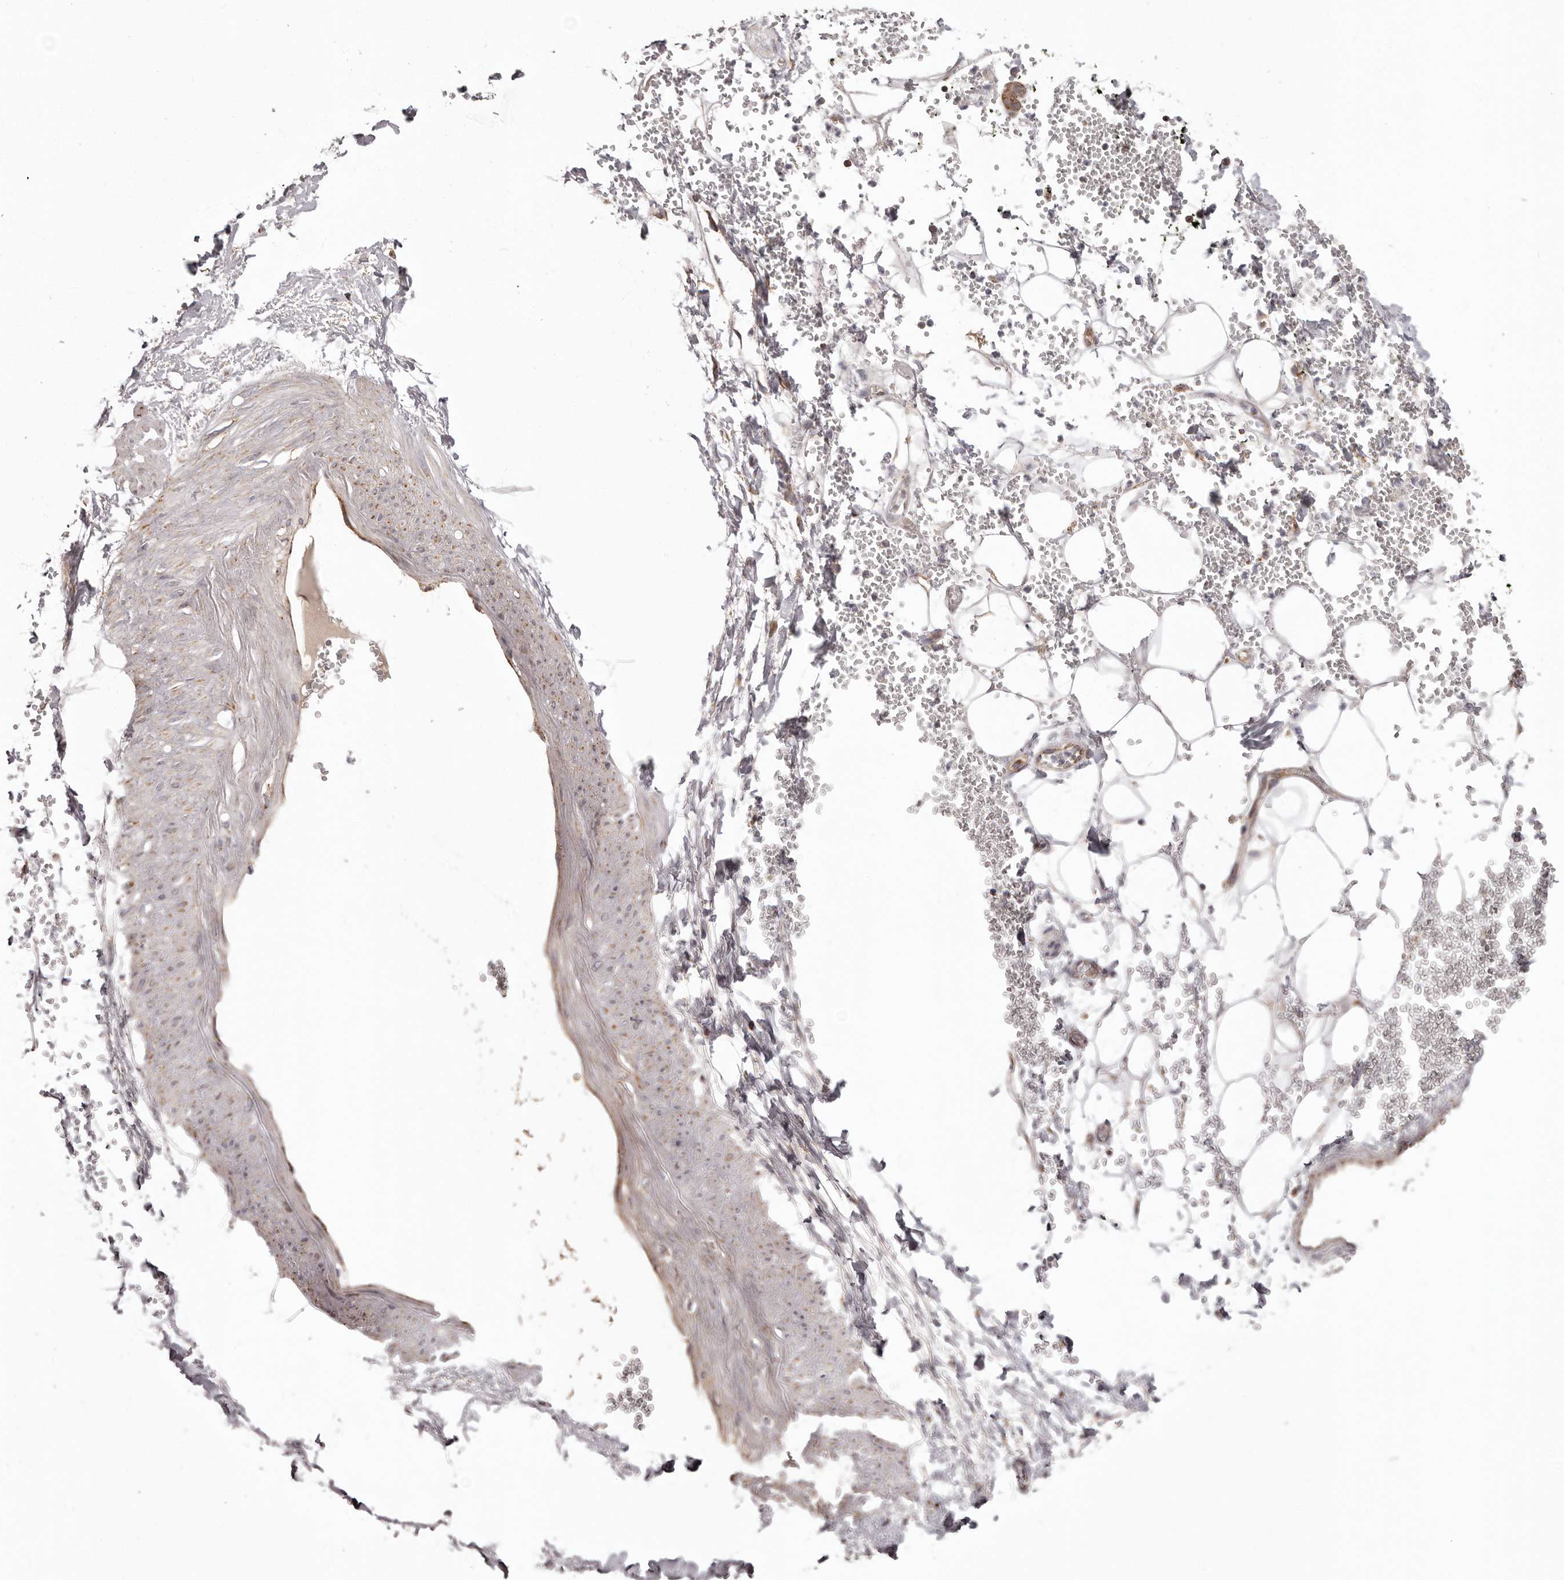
{"staining": {"intensity": "negative", "quantity": "none", "location": "none"}, "tissue": "adipose tissue", "cell_type": "Adipocytes", "image_type": "normal", "snomed": [{"axis": "morphology", "description": "Normal tissue, NOS"}, {"axis": "morphology", "description": "Adenocarcinoma, NOS"}, {"axis": "topography", "description": "Pancreas"}, {"axis": "topography", "description": "Peripheral nerve tissue"}], "caption": "Protein analysis of normal adipose tissue reveals no significant staining in adipocytes. (Immunohistochemistry, brightfield microscopy, high magnification).", "gene": "CHRM2", "patient": {"sex": "male", "age": 59}}